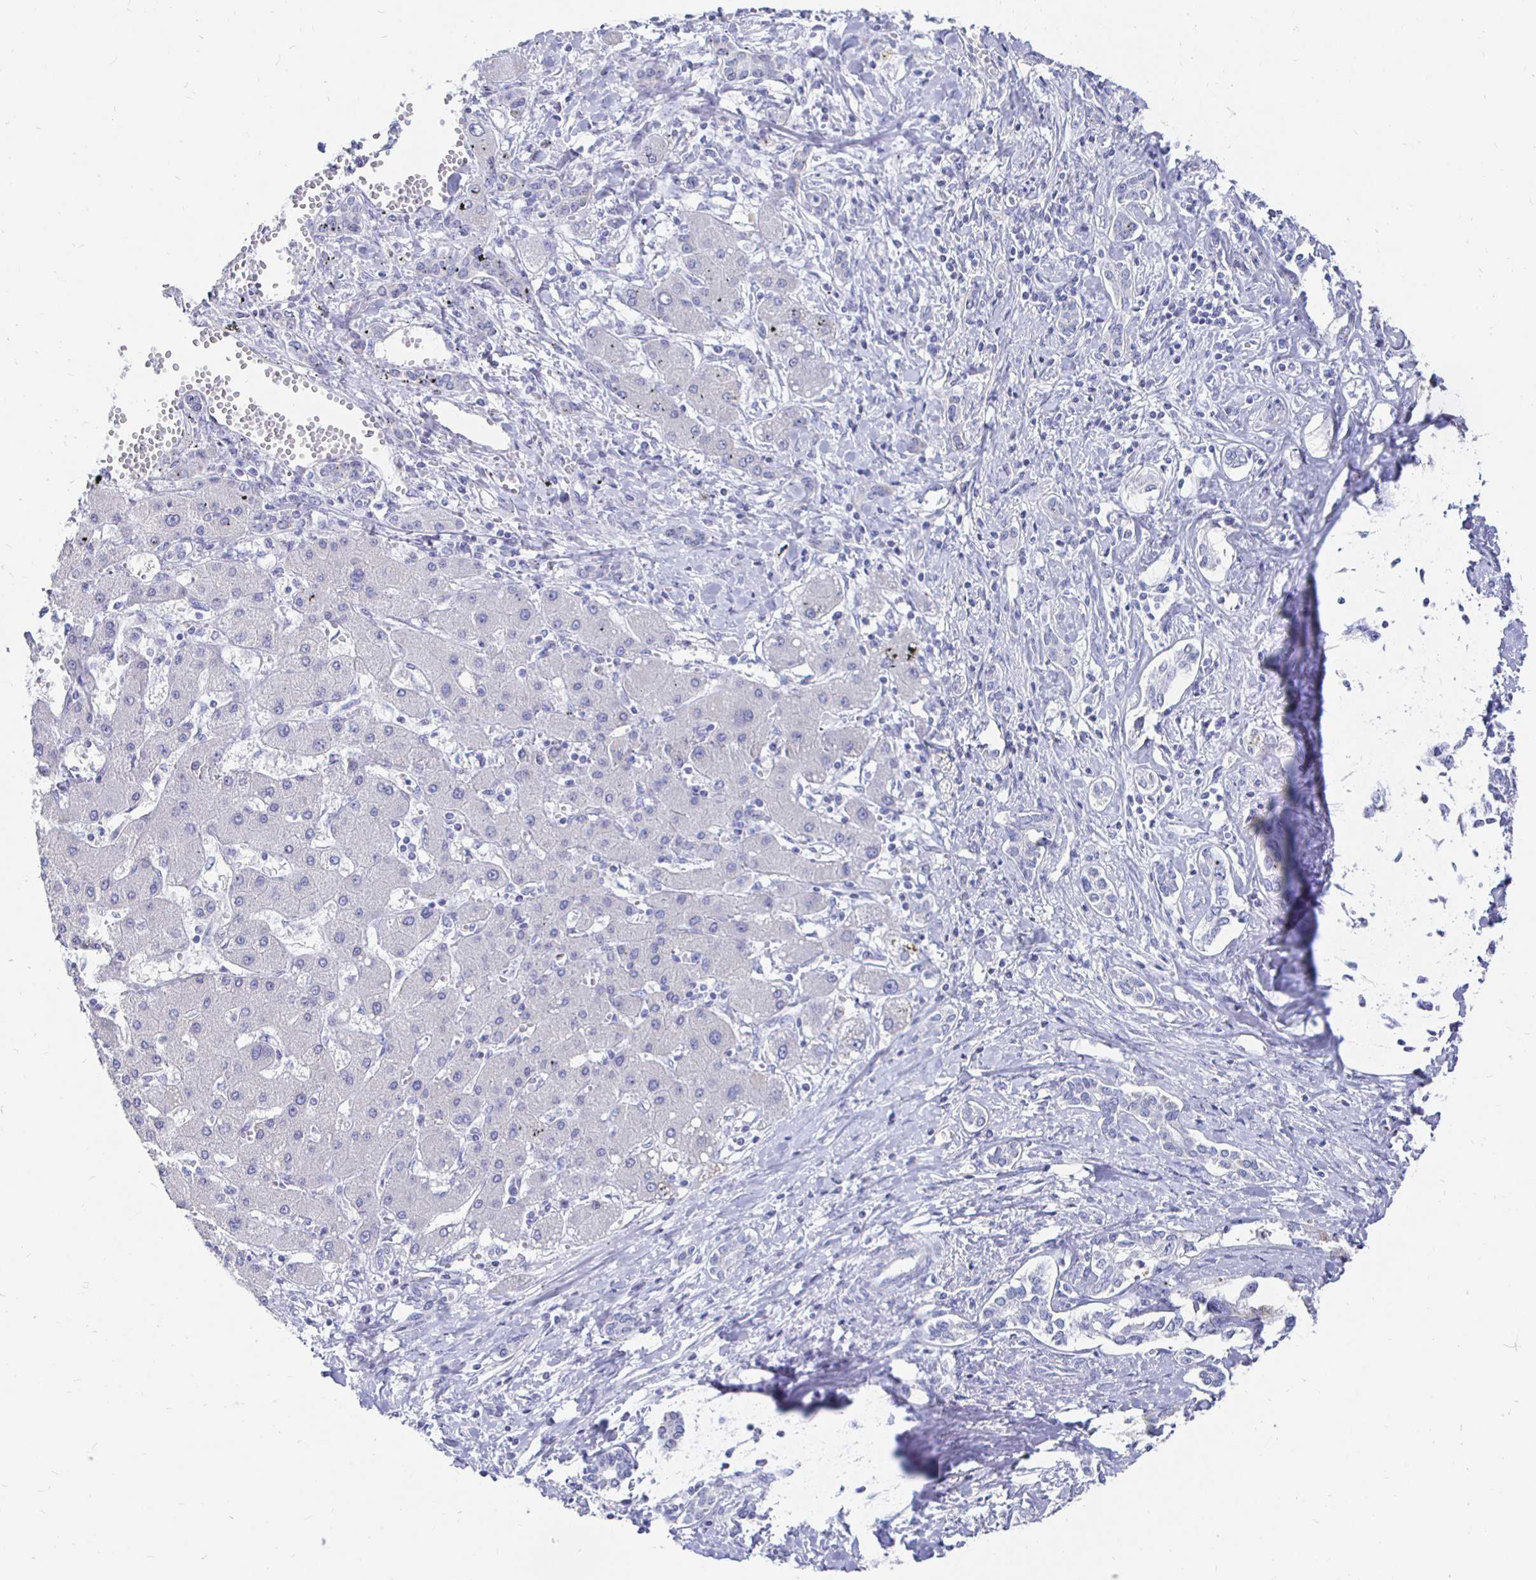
{"staining": {"intensity": "negative", "quantity": "none", "location": "none"}, "tissue": "liver cancer", "cell_type": "Tumor cells", "image_type": "cancer", "snomed": [{"axis": "morphology", "description": "Cholangiocarcinoma"}, {"axis": "topography", "description": "Liver"}], "caption": "A high-resolution photomicrograph shows immunohistochemistry staining of liver cancer (cholangiocarcinoma), which shows no significant expression in tumor cells. (Stains: DAB (3,3'-diaminobenzidine) immunohistochemistry (IHC) with hematoxylin counter stain, Microscopy: brightfield microscopy at high magnification).", "gene": "CR2", "patient": {"sex": "male", "age": 59}}